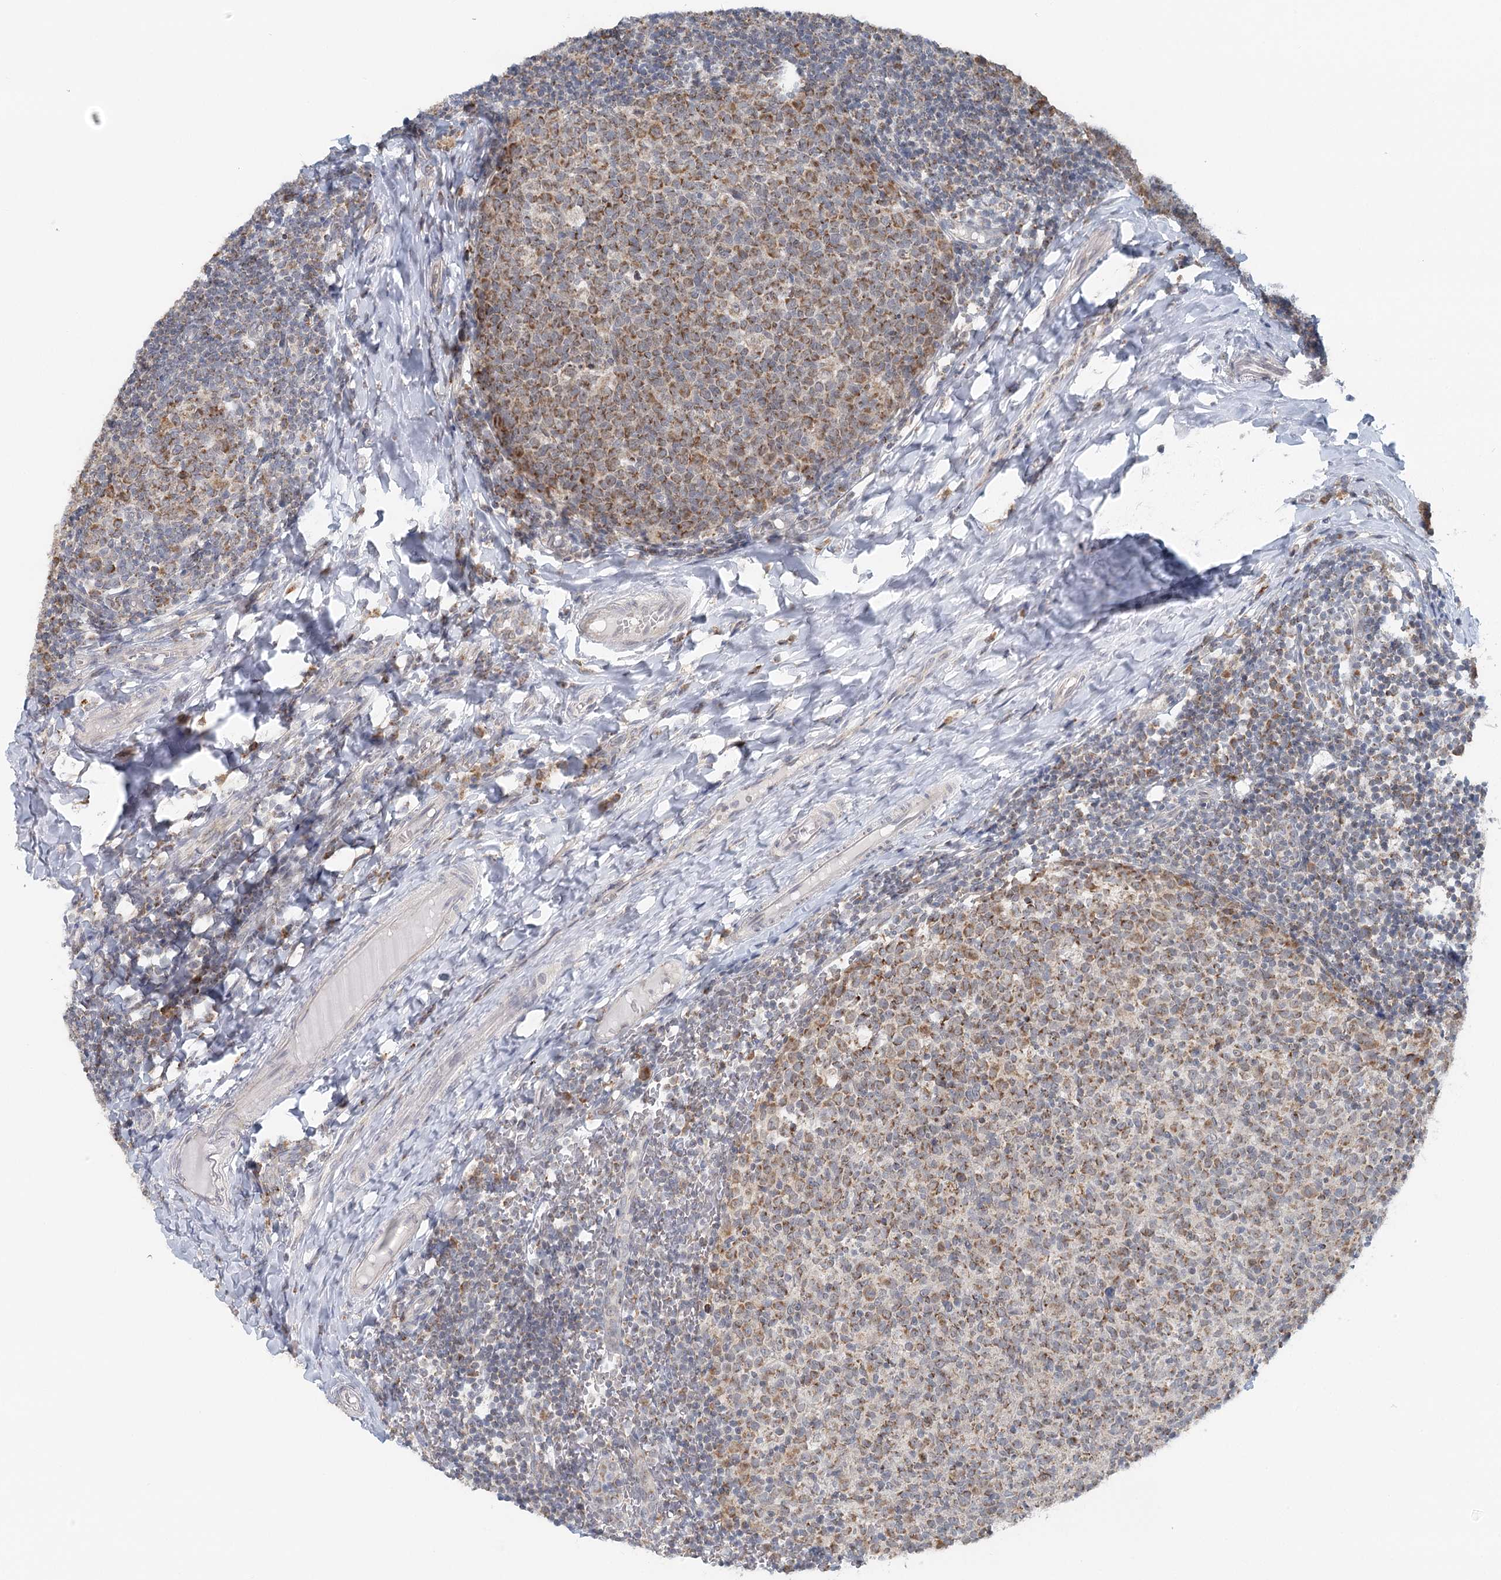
{"staining": {"intensity": "moderate", "quantity": ">75%", "location": "cytoplasmic/membranous"}, "tissue": "tonsil", "cell_type": "Germinal center cells", "image_type": "normal", "snomed": [{"axis": "morphology", "description": "Normal tissue, NOS"}, {"axis": "topography", "description": "Tonsil"}], "caption": "Protein expression by IHC reveals moderate cytoplasmic/membranous expression in about >75% of germinal center cells in benign tonsil. Immunohistochemistry (ihc) stains the protein of interest in brown and the nuclei are stained blue.", "gene": "RNF150", "patient": {"sex": "female", "age": 19}}